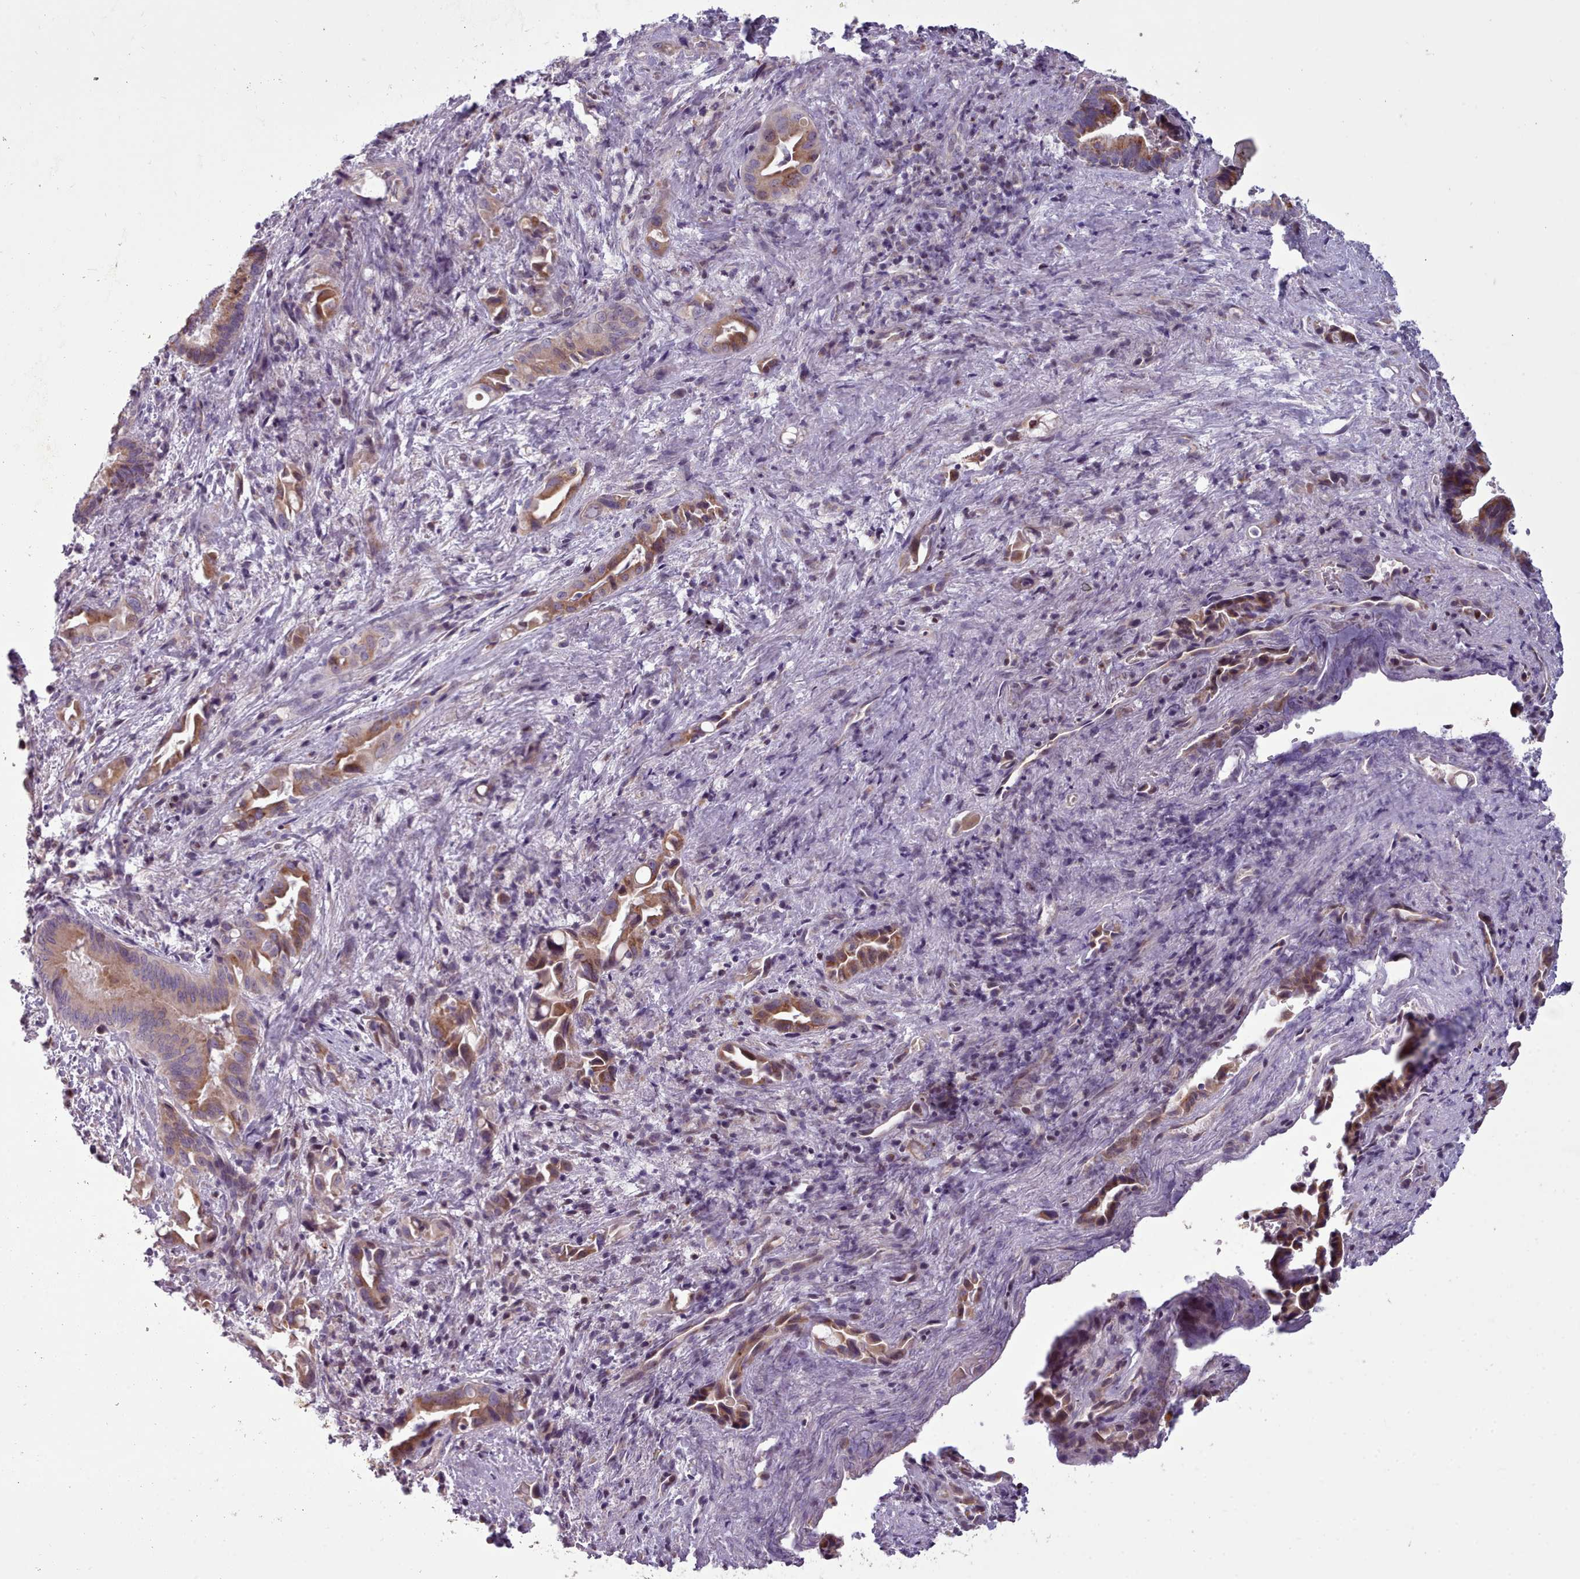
{"staining": {"intensity": "moderate", "quantity": ">75%", "location": "cytoplasmic/membranous"}, "tissue": "liver cancer", "cell_type": "Tumor cells", "image_type": "cancer", "snomed": [{"axis": "morphology", "description": "Cholangiocarcinoma"}, {"axis": "topography", "description": "Liver"}], "caption": "Protein expression analysis of liver cholangiocarcinoma displays moderate cytoplasmic/membranous positivity in approximately >75% of tumor cells.", "gene": "SLC52A3", "patient": {"sex": "female", "age": 68}}